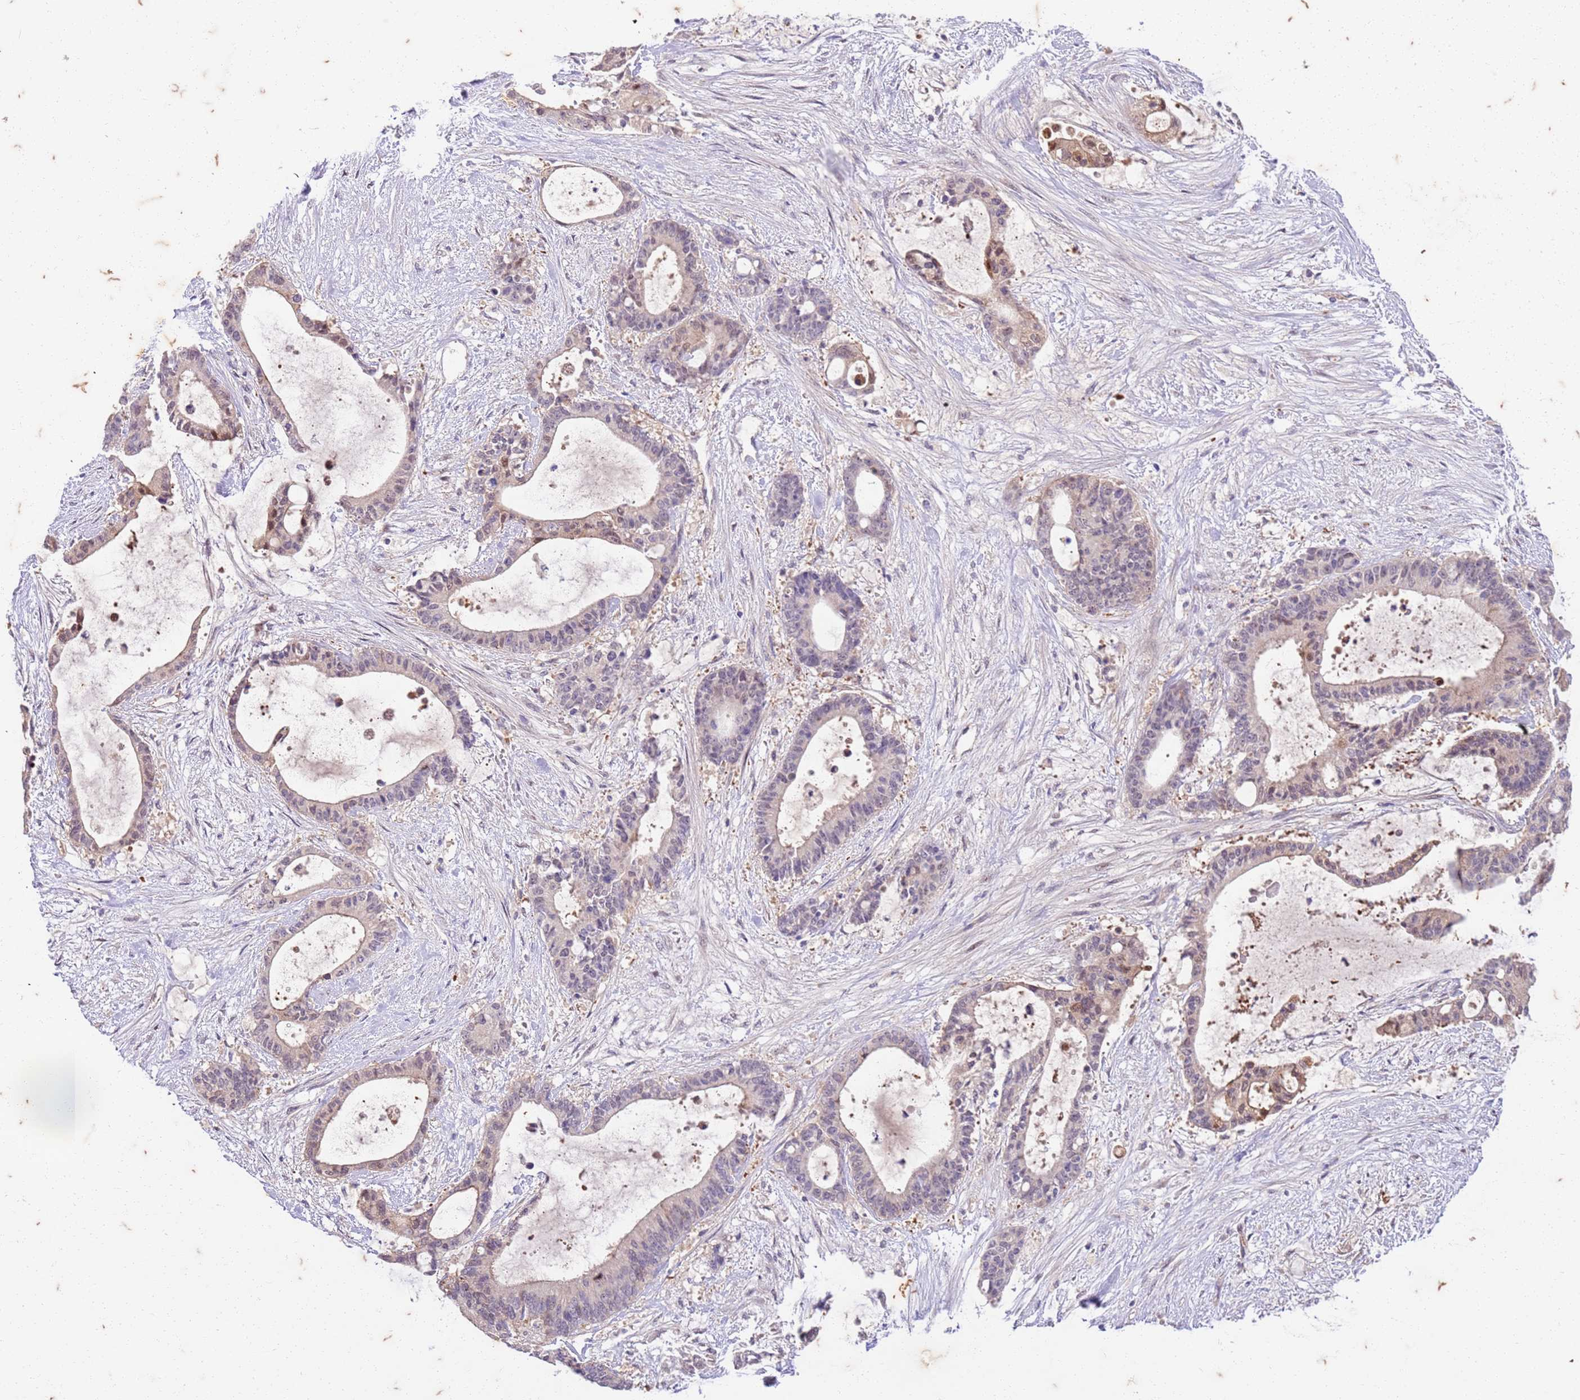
{"staining": {"intensity": "weak", "quantity": "<25%", "location": "nuclear"}, "tissue": "liver cancer", "cell_type": "Tumor cells", "image_type": "cancer", "snomed": [{"axis": "morphology", "description": "Normal tissue, NOS"}, {"axis": "morphology", "description": "Cholangiocarcinoma"}, {"axis": "topography", "description": "Liver"}, {"axis": "topography", "description": "Peripheral nerve tissue"}], "caption": "Tumor cells are negative for protein expression in human liver cholangiocarcinoma.", "gene": "RAPGEF3", "patient": {"sex": "female", "age": 73}}